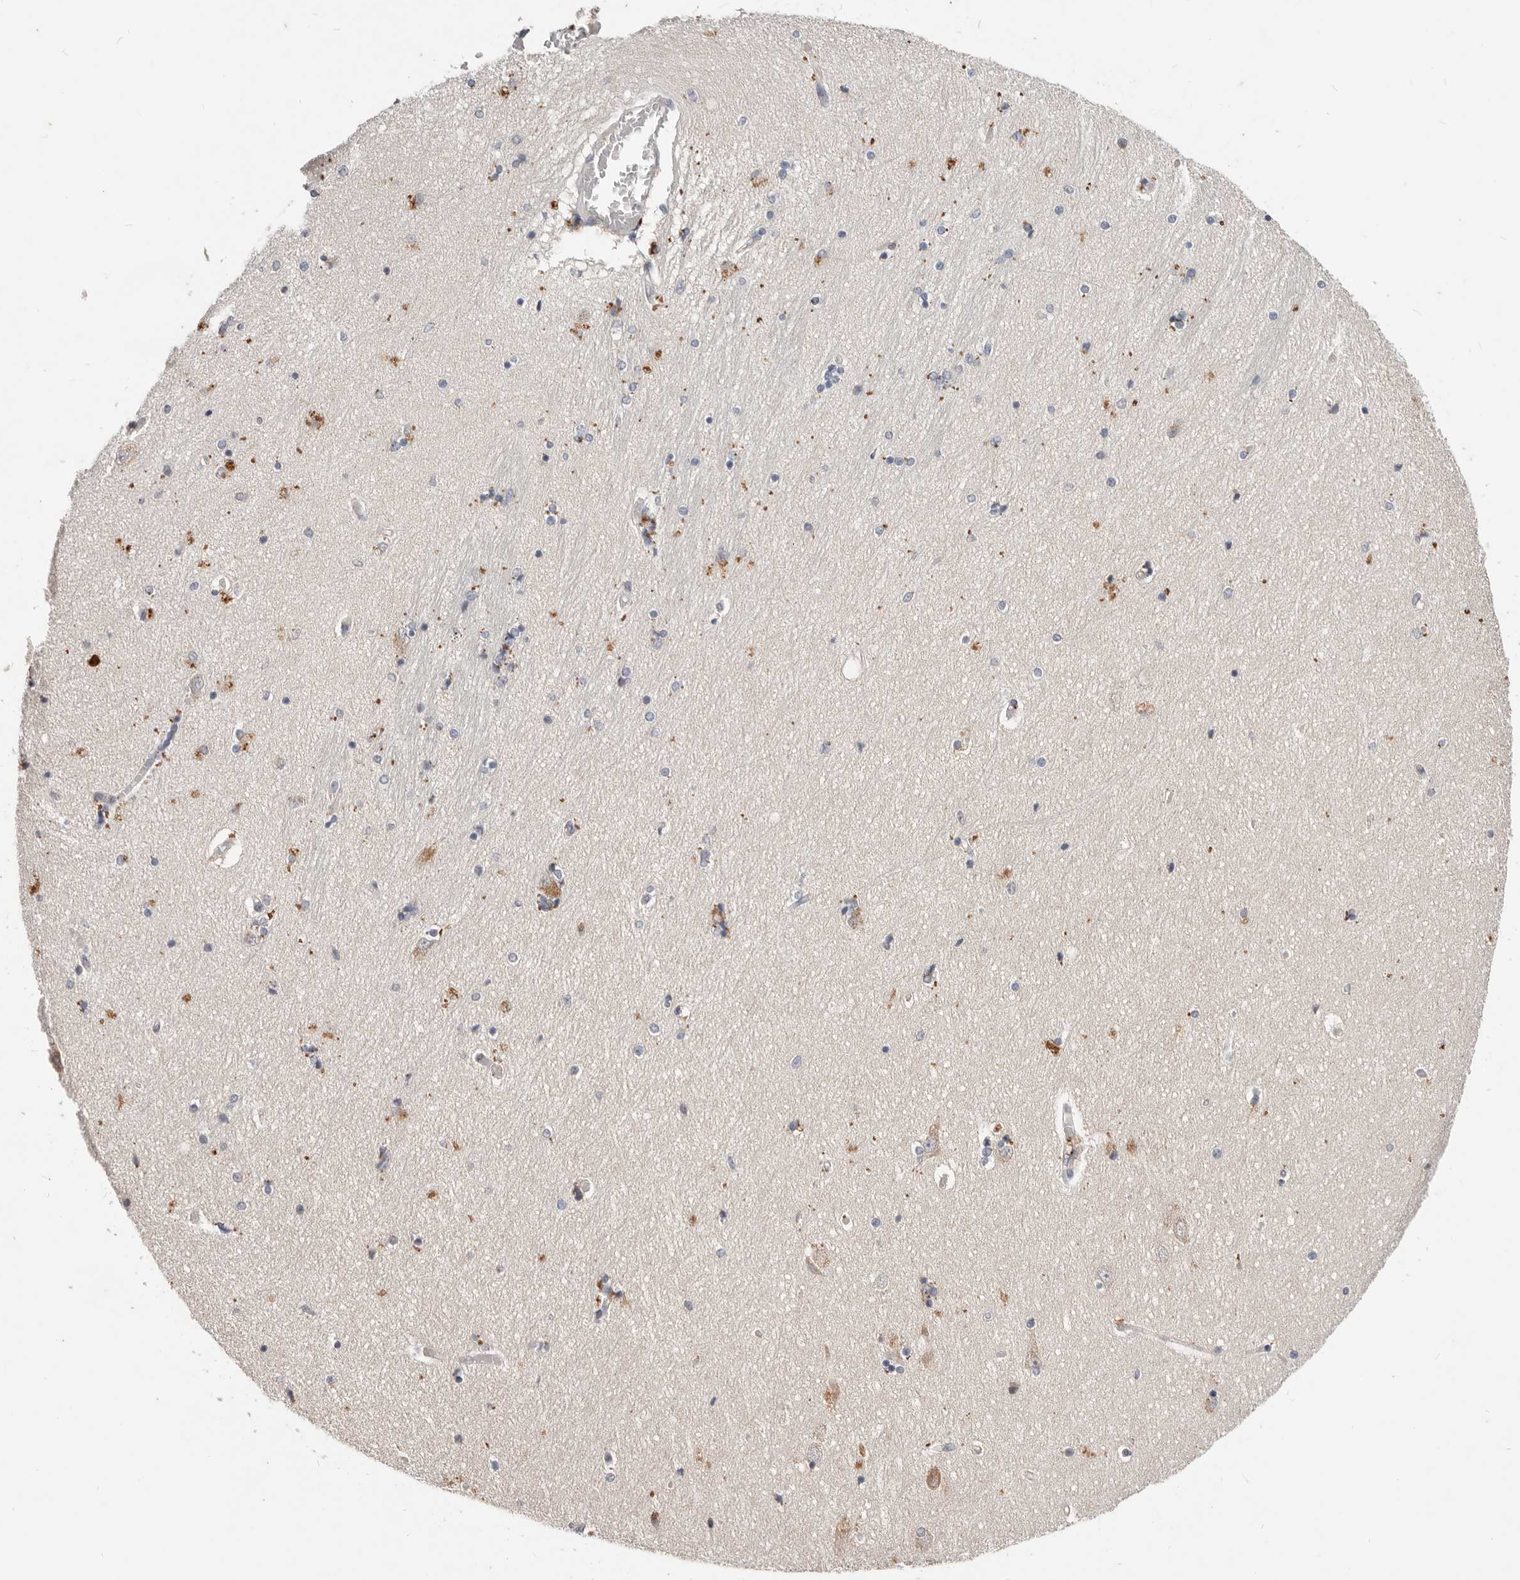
{"staining": {"intensity": "moderate", "quantity": "<25%", "location": "cytoplasmic/membranous"}, "tissue": "hippocampus", "cell_type": "Glial cells", "image_type": "normal", "snomed": [{"axis": "morphology", "description": "Normal tissue, NOS"}, {"axis": "topography", "description": "Hippocampus"}], "caption": "IHC of benign human hippocampus displays low levels of moderate cytoplasmic/membranous staining in approximately <25% of glial cells.", "gene": "WDR77", "patient": {"sex": "female", "age": 54}}